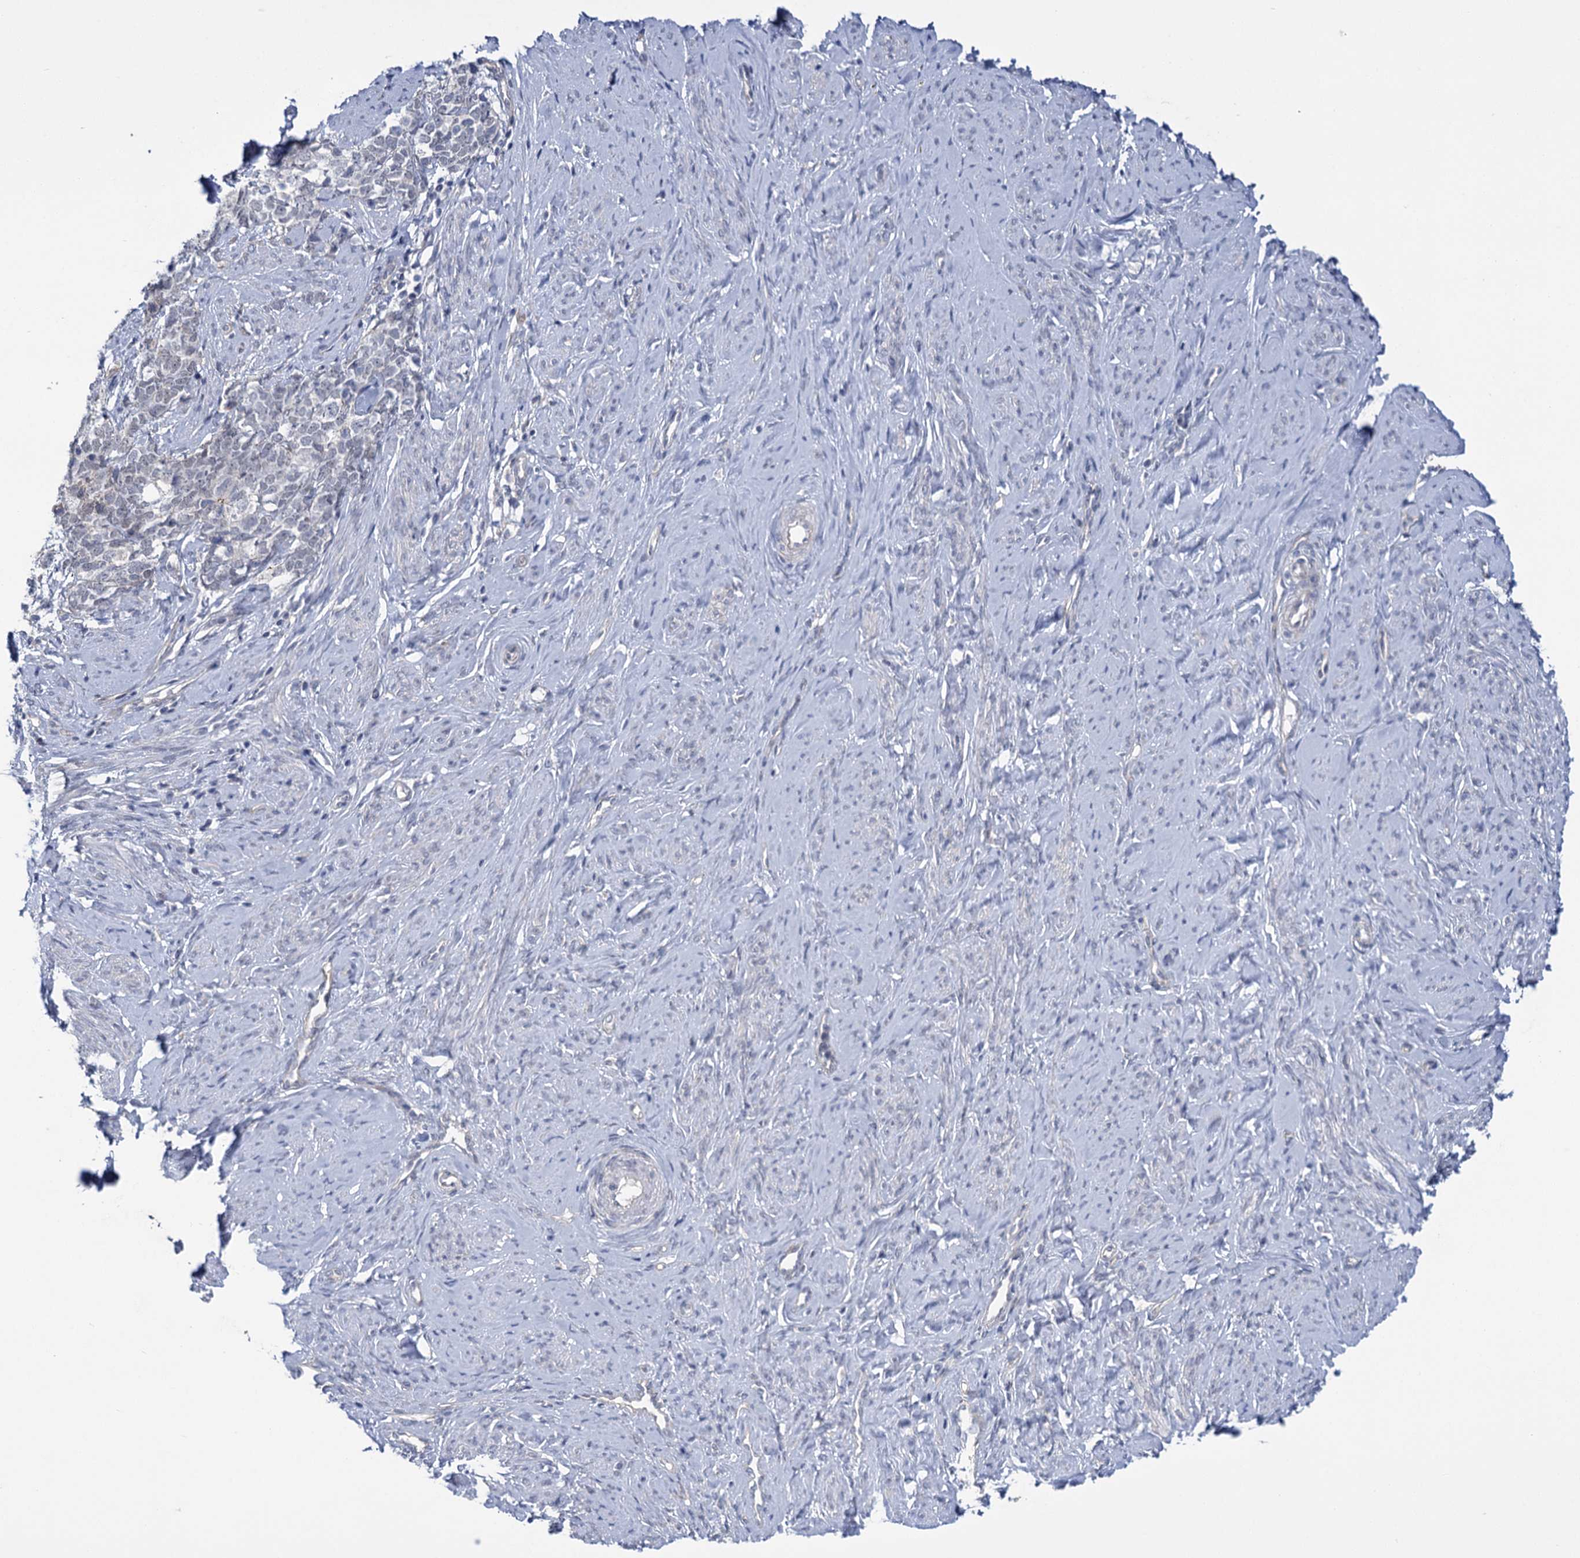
{"staining": {"intensity": "negative", "quantity": "none", "location": "none"}, "tissue": "cervical cancer", "cell_type": "Tumor cells", "image_type": "cancer", "snomed": [{"axis": "morphology", "description": "Squamous cell carcinoma, NOS"}, {"axis": "topography", "description": "Cervix"}], "caption": "This is an immunohistochemistry micrograph of squamous cell carcinoma (cervical). There is no positivity in tumor cells.", "gene": "MBLAC2", "patient": {"sex": "female", "age": 63}}